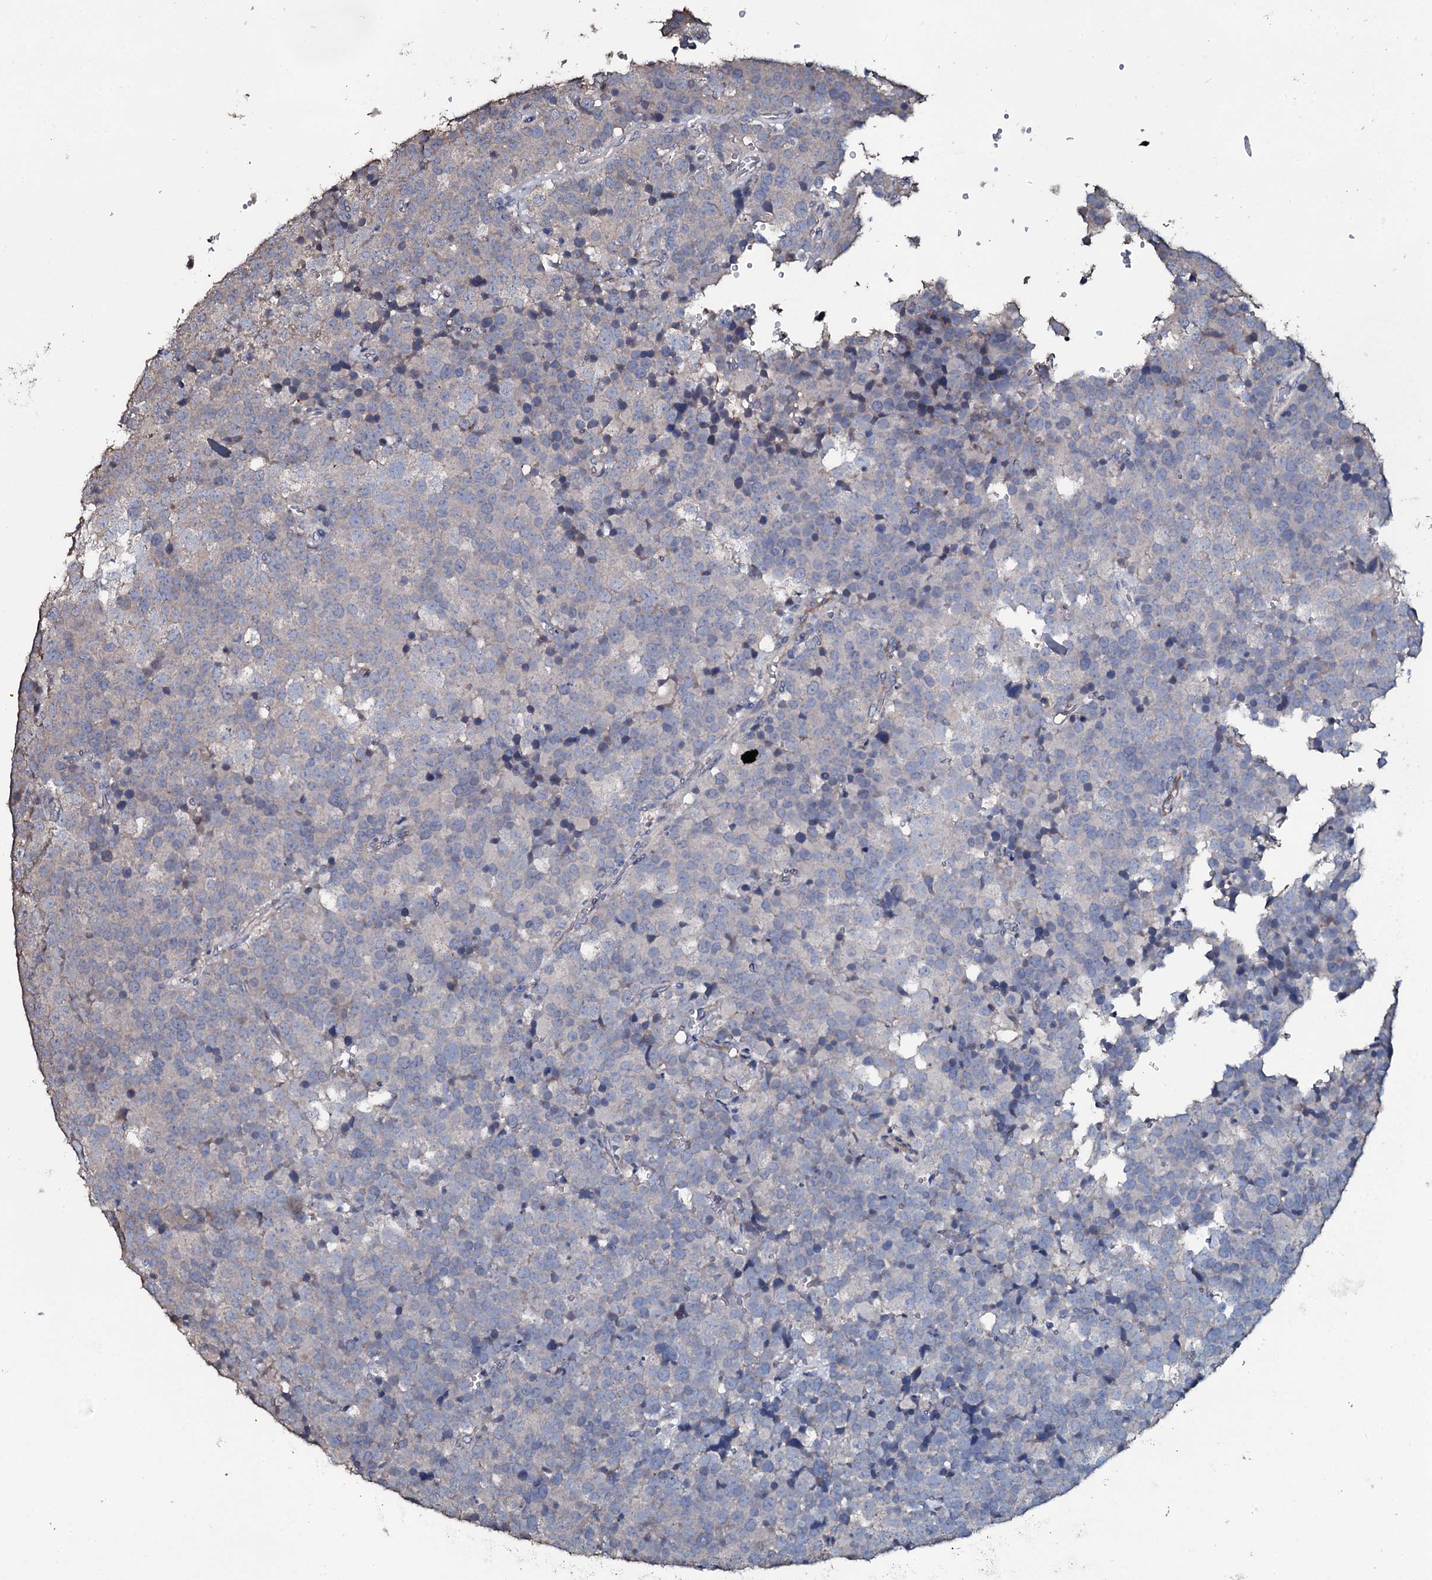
{"staining": {"intensity": "negative", "quantity": "none", "location": "none"}, "tissue": "testis cancer", "cell_type": "Tumor cells", "image_type": "cancer", "snomed": [{"axis": "morphology", "description": "Seminoma, NOS"}, {"axis": "topography", "description": "Testis"}], "caption": "The histopathology image displays no significant positivity in tumor cells of seminoma (testis). Nuclei are stained in blue.", "gene": "IL12B", "patient": {"sex": "male", "age": 71}}